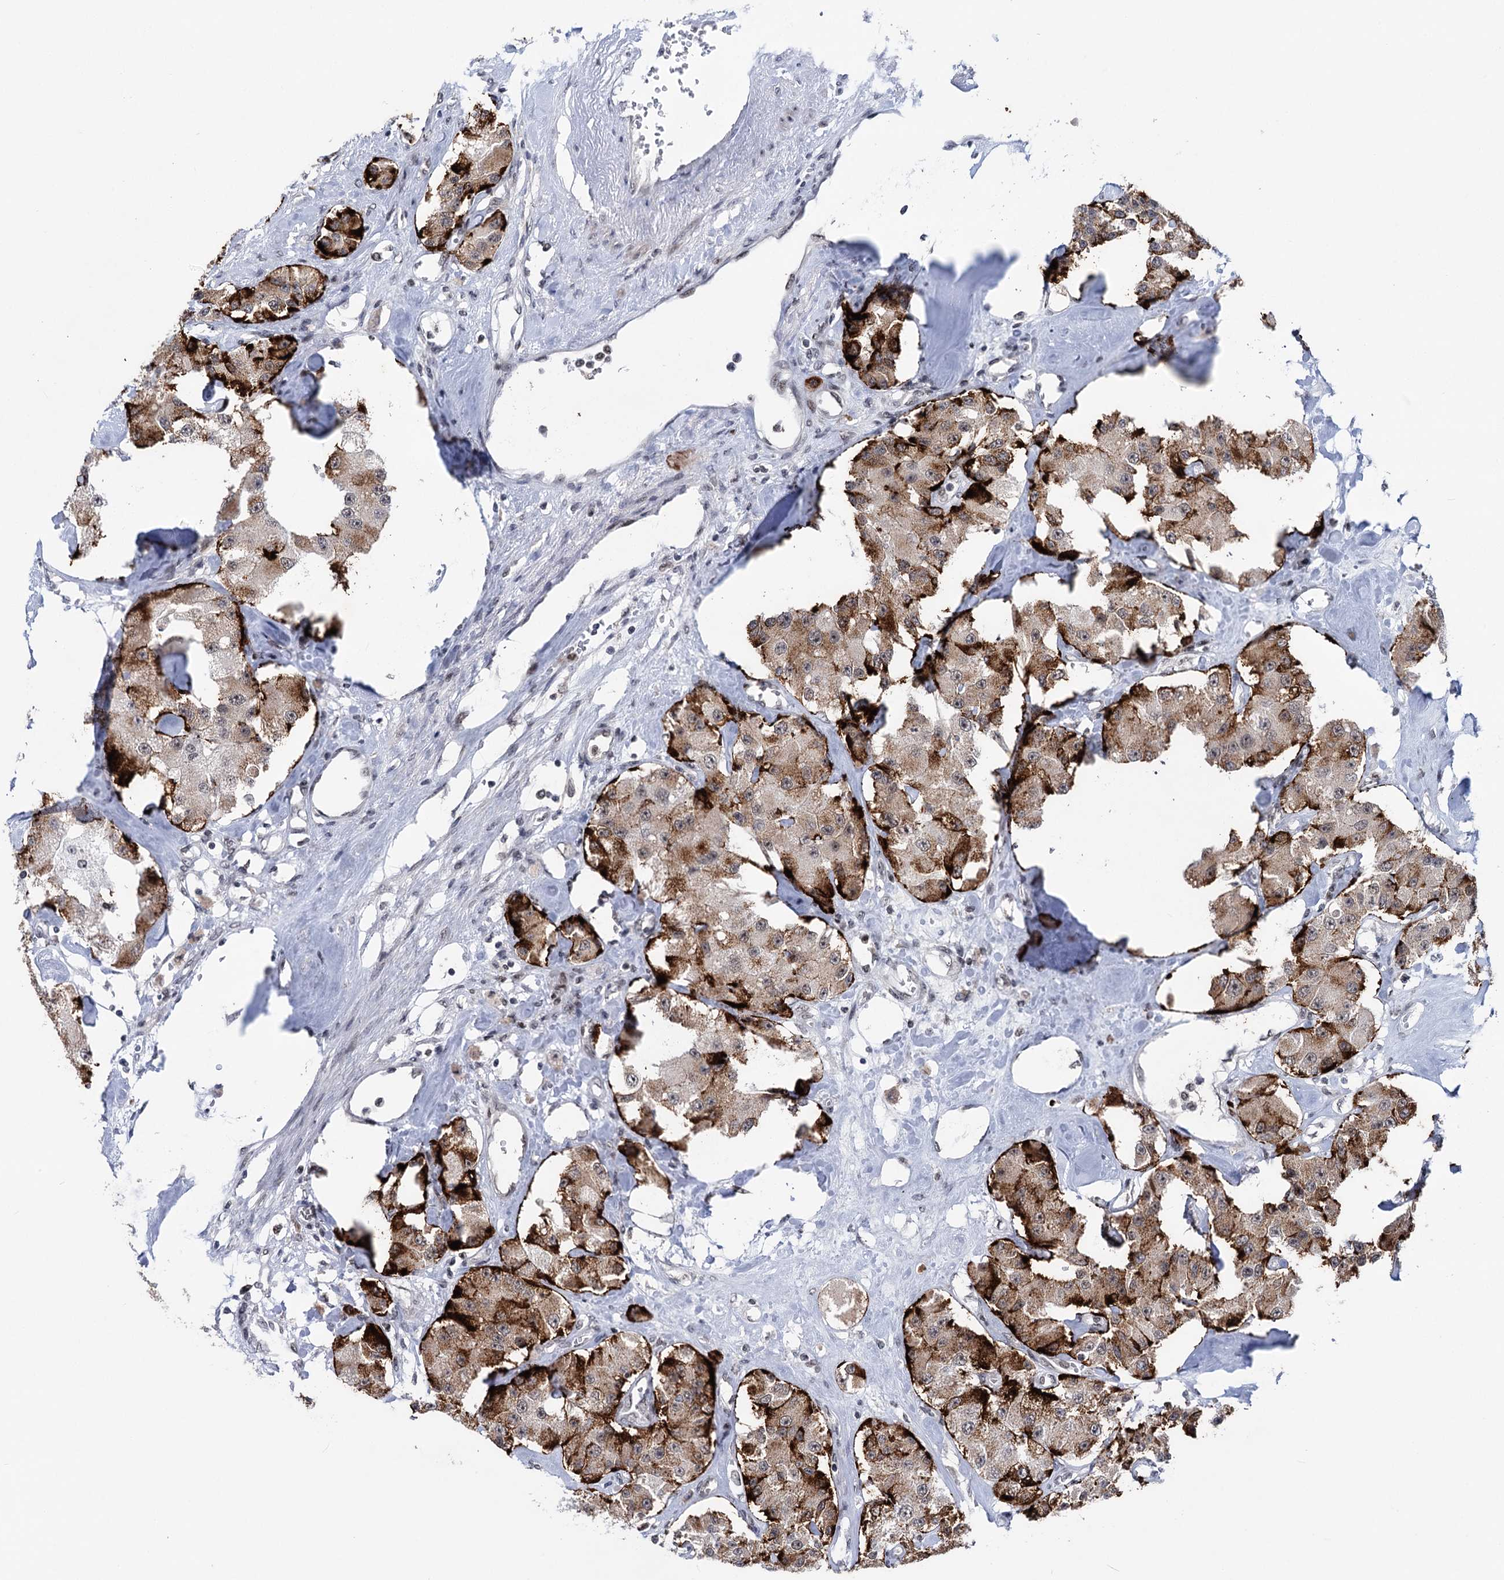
{"staining": {"intensity": "moderate", "quantity": "25%-75%", "location": "cytoplasmic/membranous"}, "tissue": "carcinoid", "cell_type": "Tumor cells", "image_type": "cancer", "snomed": [{"axis": "morphology", "description": "Carcinoid, malignant, NOS"}, {"axis": "topography", "description": "Pancreas"}], "caption": "Immunohistochemistry staining of carcinoid (malignant), which reveals medium levels of moderate cytoplasmic/membranous expression in approximately 25%-75% of tumor cells indicating moderate cytoplasmic/membranous protein positivity. The staining was performed using DAB (brown) for protein detection and nuclei were counterstained in hematoxylin (blue).", "gene": "ZCCHC10", "patient": {"sex": "male", "age": 41}}